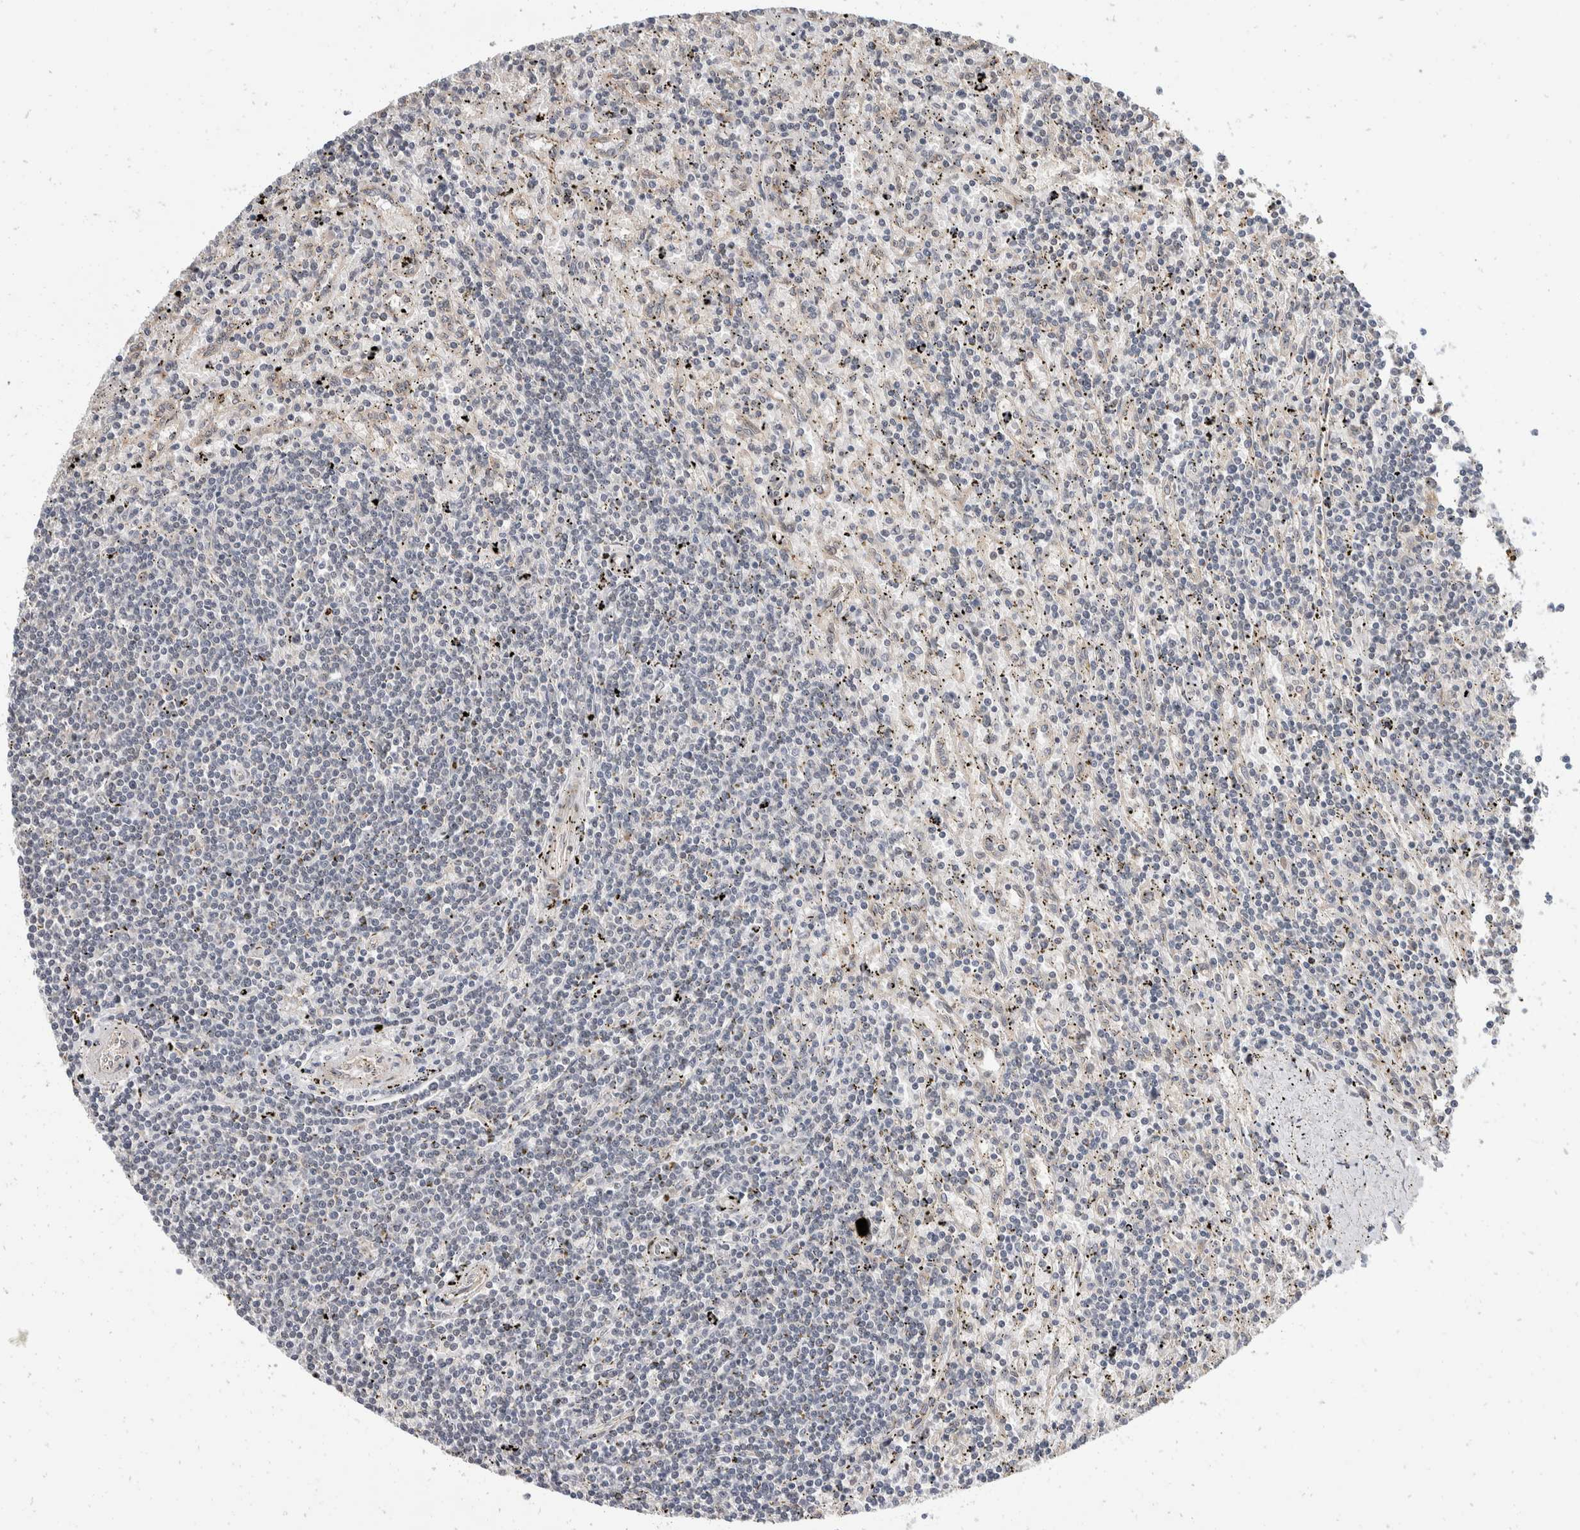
{"staining": {"intensity": "negative", "quantity": "none", "location": "none"}, "tissue": "lymphoma", "cell_type": "Tumor cells", "image_type": "cancer", "snomed": [{"axis": "morphology", "description": "Malignant lymphoma, non-Hodgkin's type, Low grade"}, {"axis": "topography", "description": "Spleen"}], "caption": "This is a photomicrograph of IHC staining of malignant lymphoma, non-Hodgkin's type (low-grade), which shows no positivity in tumor cells. (DAB (3,3'-diaminobenzidine) immunohistochemistry visualized using brightfield microscopy, high magnification).", "gene": "ZNF703", "patient": {"sex": "male", "age": 76}}